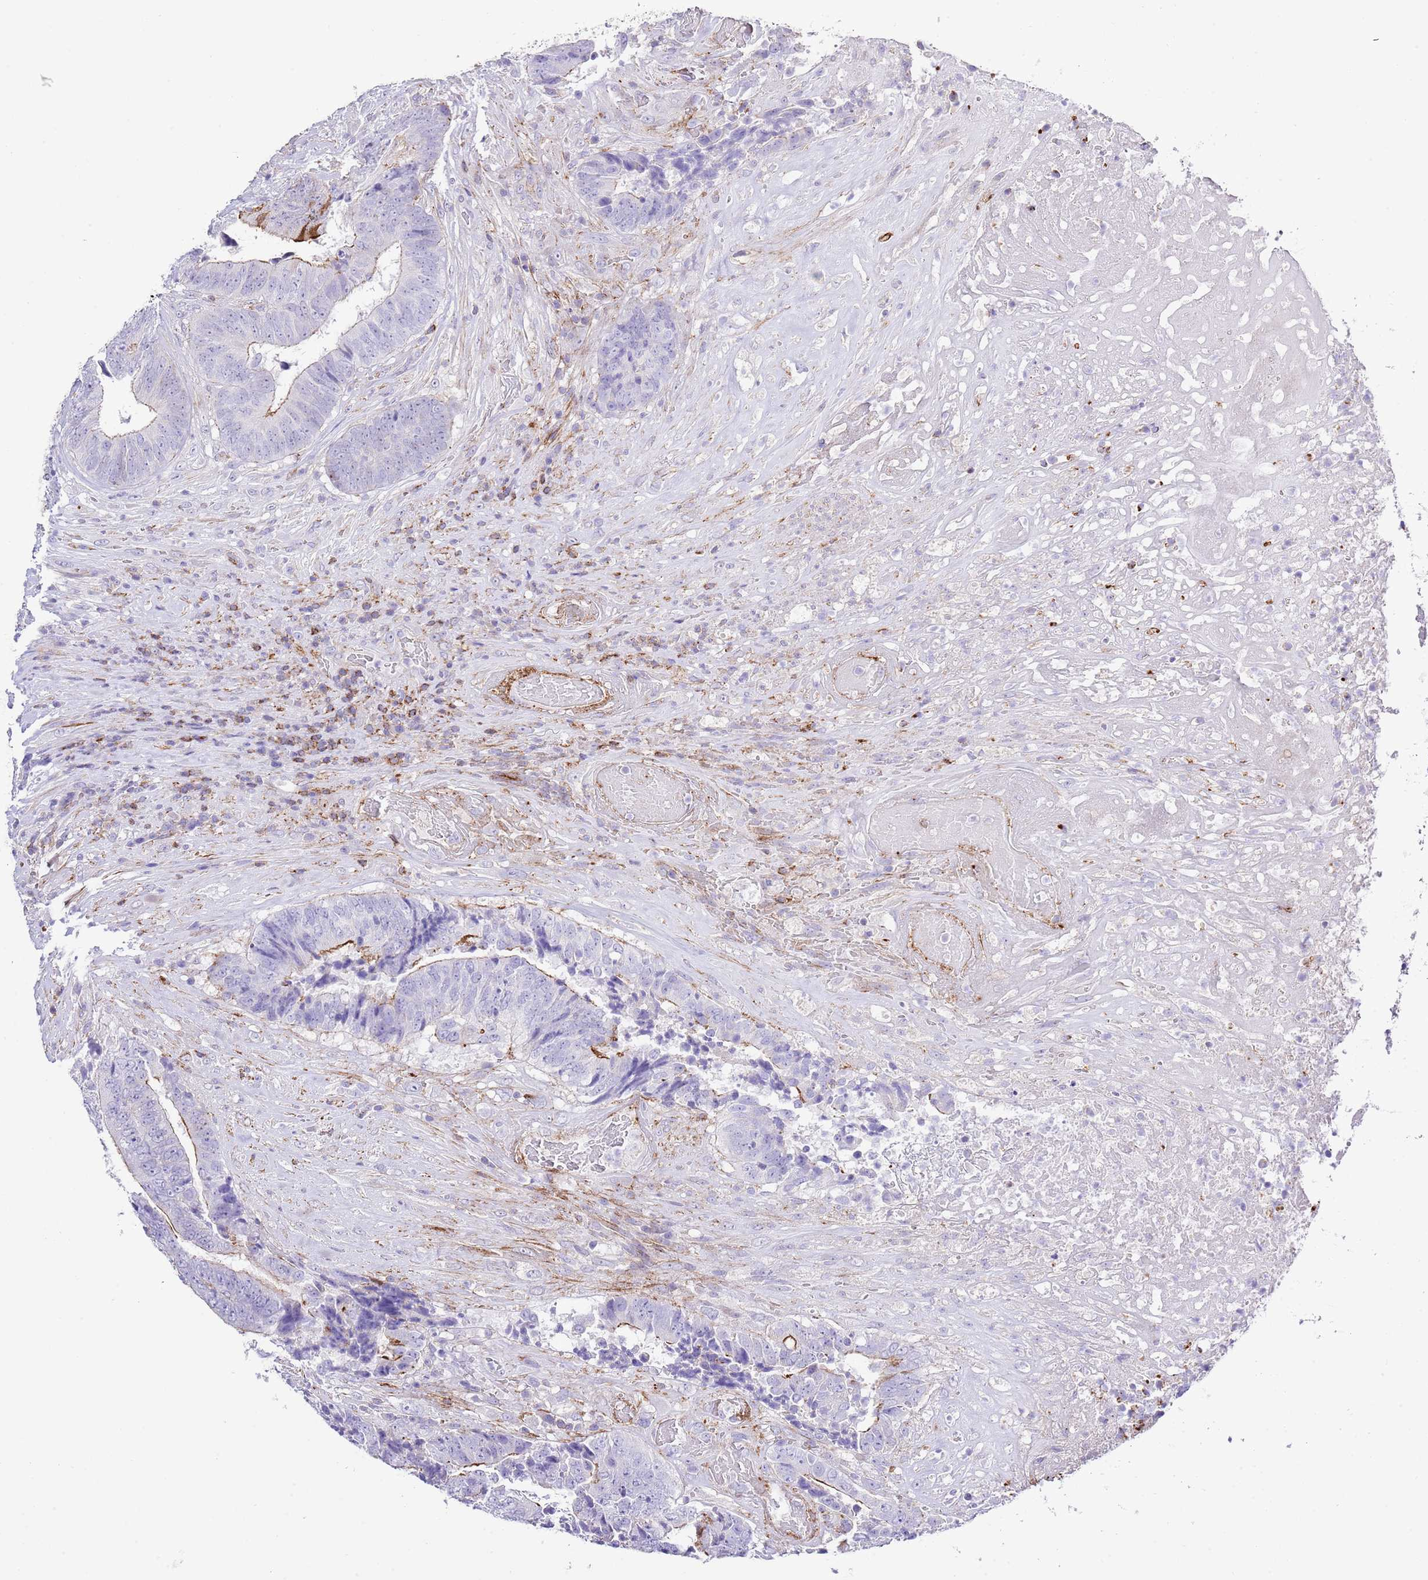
{"staining": {"intensity": "moderate", "quantity": "<25%", "location": "cytoplasmic/membranous"}, "tissue": "colorectal cancer", "cell_type": "Tumor cells", "image_type": "cancer", "snomed": [{"axis": "morphology", "description": "Adenocarcinoma, NOS"}, {"axis": "topography", "description": "Rectum"}], "caption": "Tumor cells display low levels of moderate cytoplasmic/membranous expression in approximately <25% of cells in human adenocarcinoma (colorectal).", "gene": "ALDH3A1", "patient": {"sex": "male", "age": 72}}